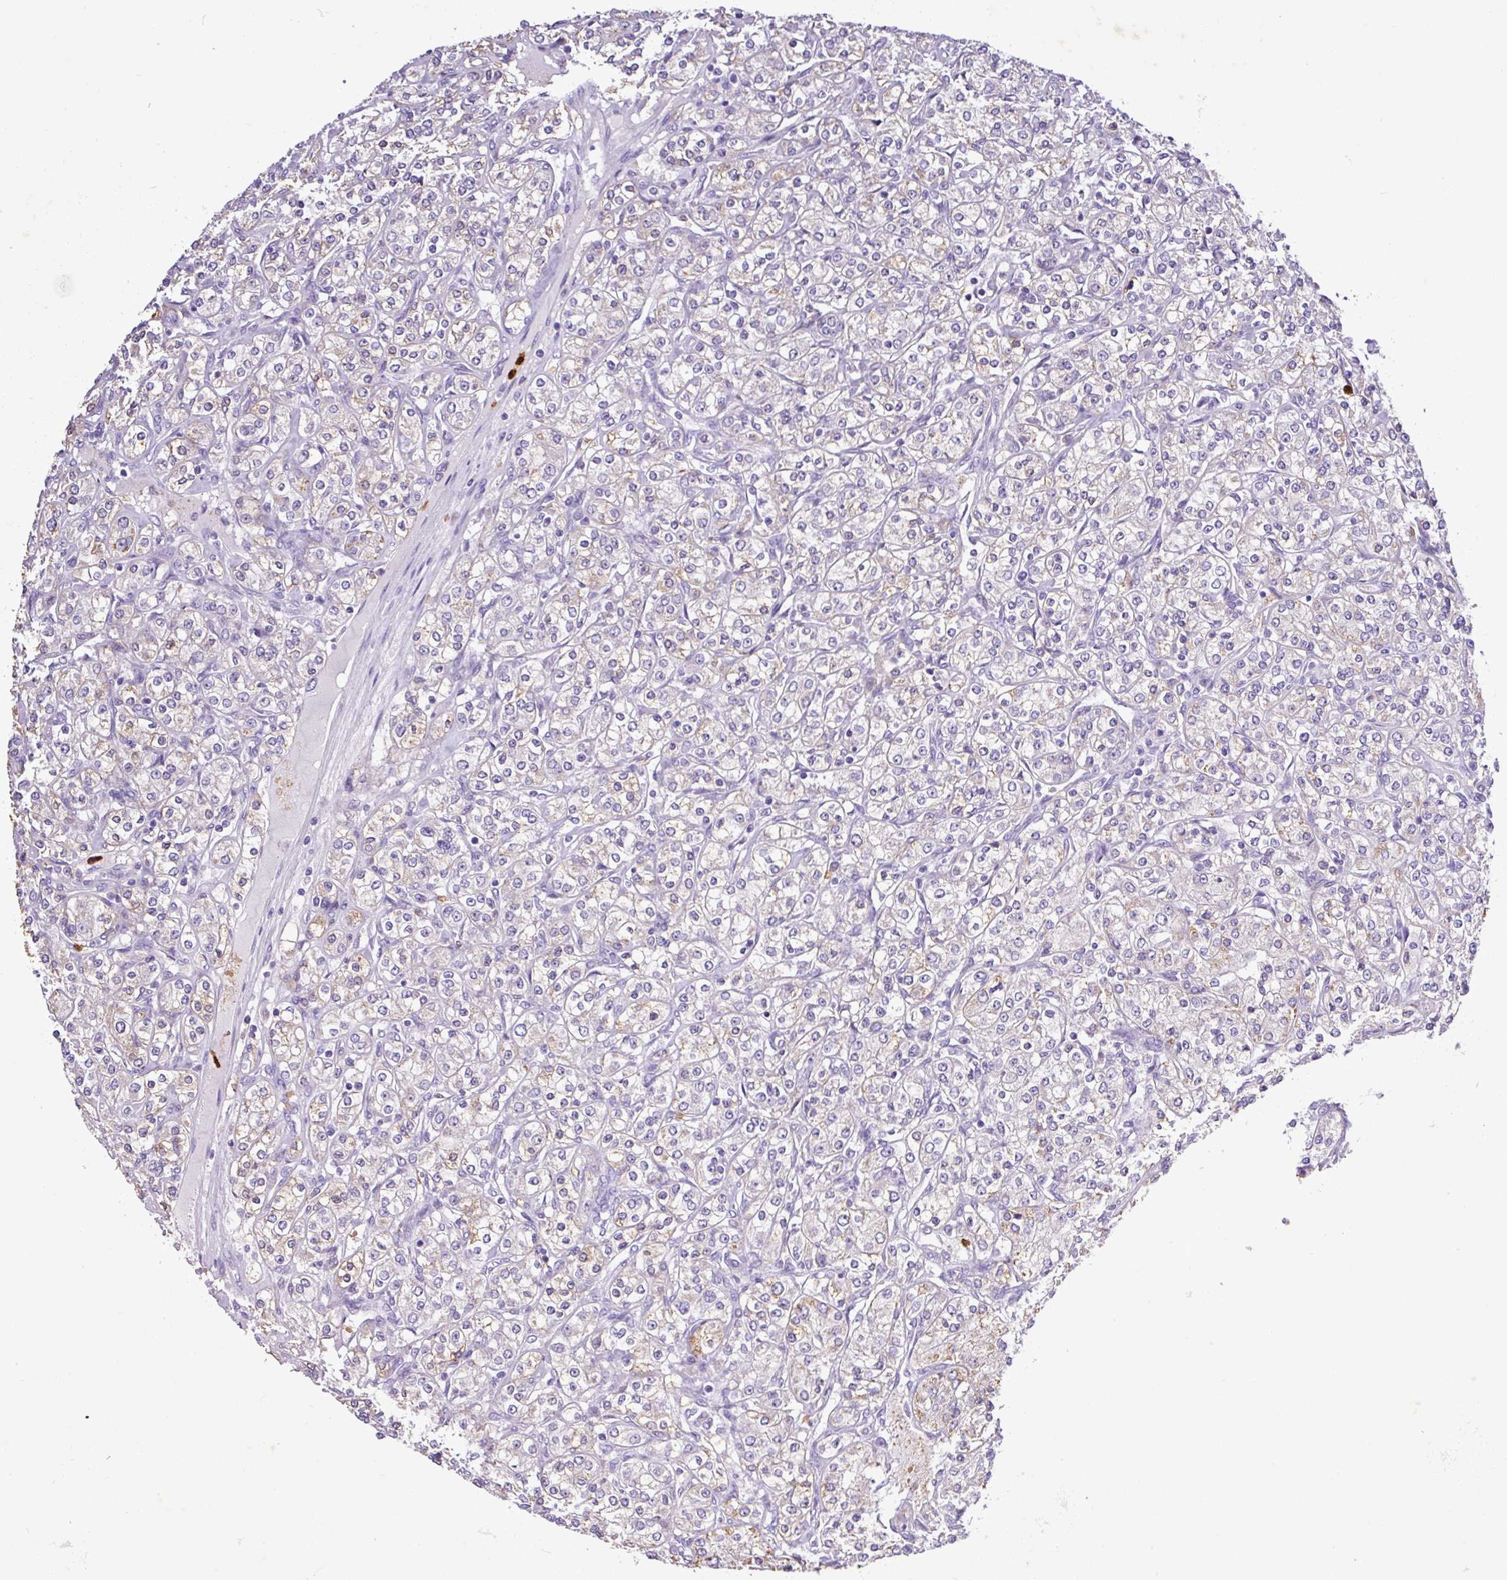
{"staining": {"intensity": "negative", "quantity": "none", "location": "none"}, "tissue": "renal cancer", "cell_type": "Tumor cells", "image_type": "cancer", "snomed": [{"axis": "morphology", "description": "Adenocarcinoma, NOS"}, {"axis": "topography", "description": "Kidney"}], "caption": "Immunohistochemical staining of human renal cancer shows no significant expression in tumor cells. The staining is performed using DAB brown chromogen with nuclei counter-stained in using hematoxylin.", "gene": "MGAT4B", "patient": {"sex": "male", "age": 77}}